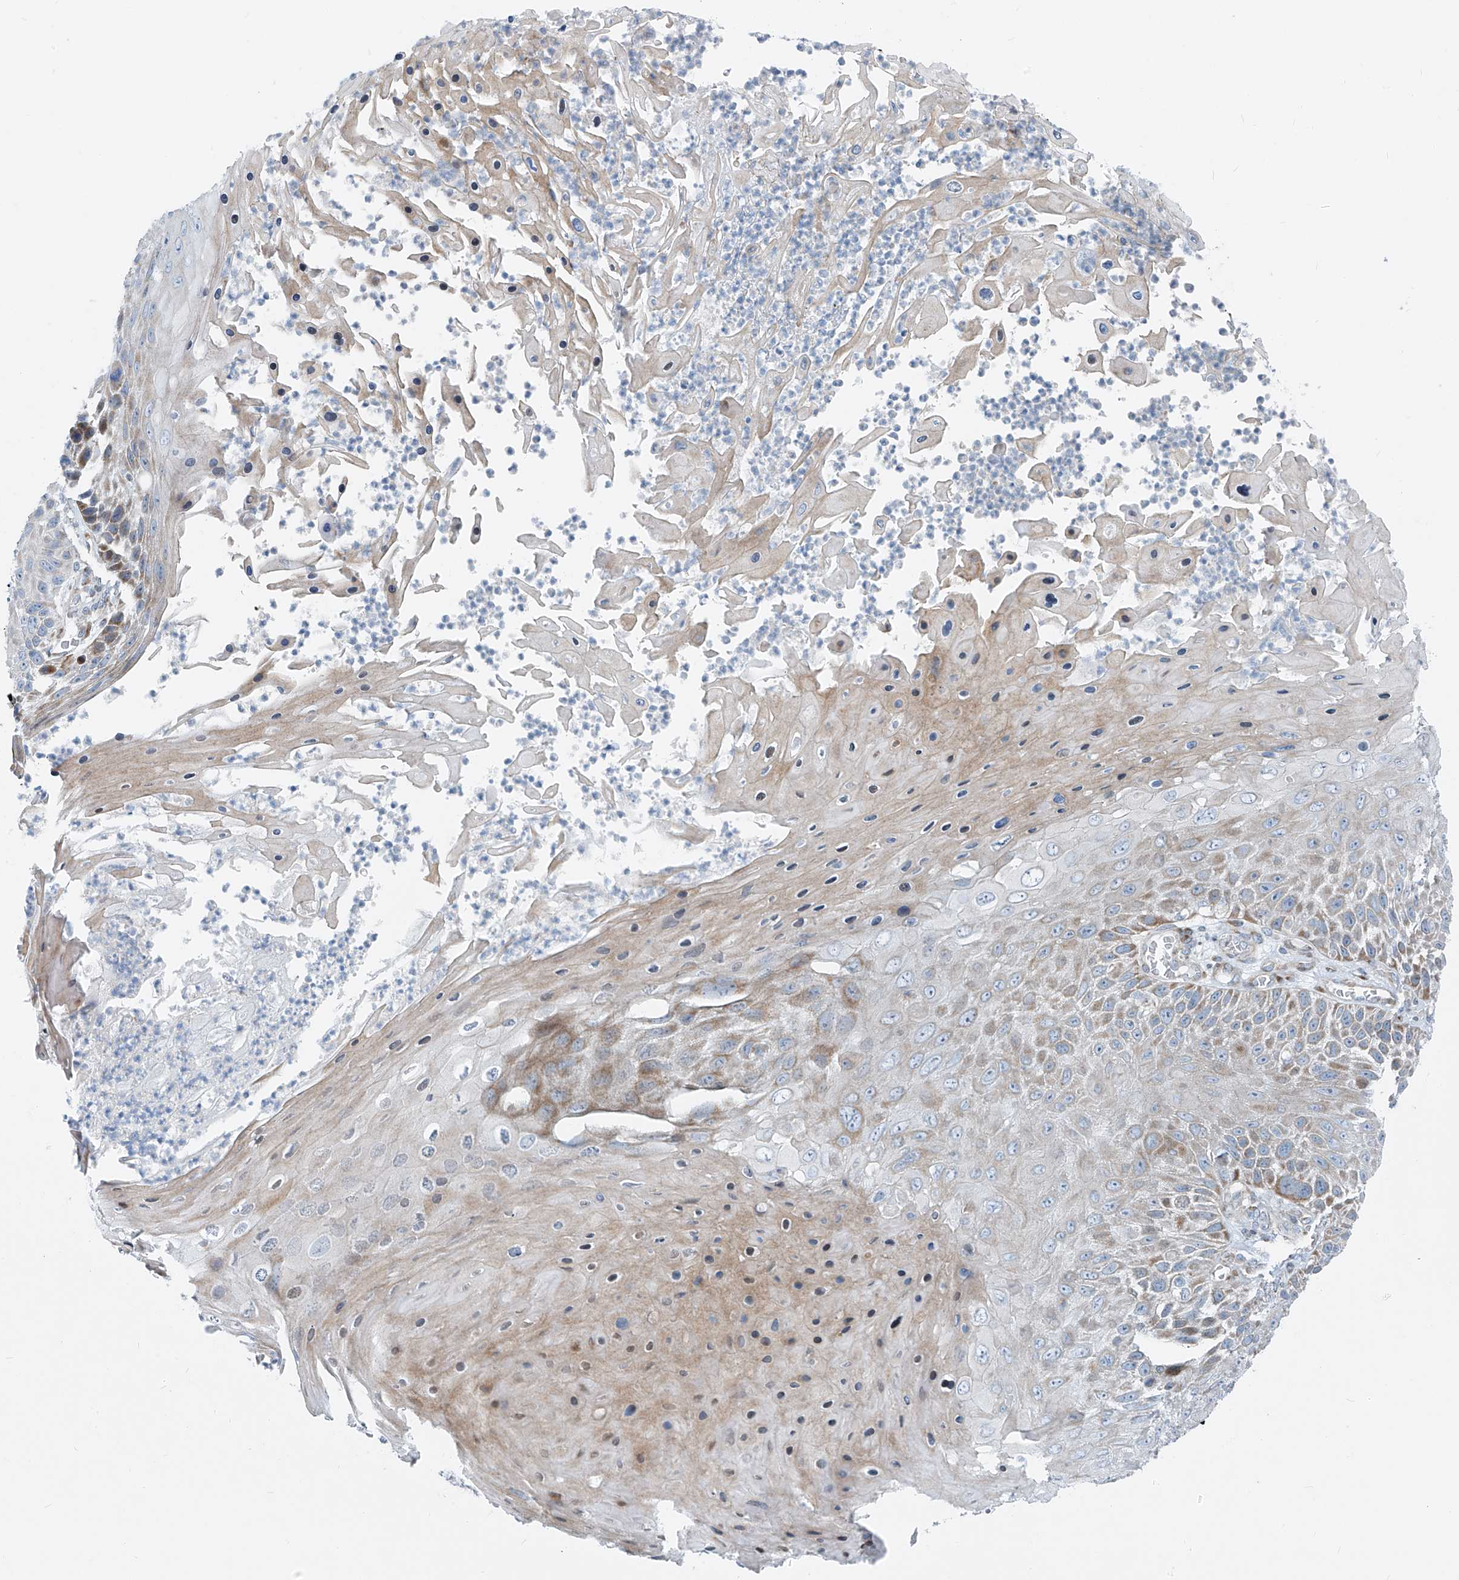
{"staining": {"intensity": "moderate", "quantity": "25%-75%", "location": "cytoplasmic/membranous"}, "tissue": "skin cancer", "cell_type": "Tumor cells", "image_type": "cancer", "snomed": [{"axis": "morphology", "description": "Squamous cell carcinoma, NOS"}, {"axis": "topography", "description": "Skin"}], "caption": "IHC (DAB) staining of squamous cell carcinoma (skin) displays moderate cytoplasmic/membranous protein staining in approximately 25%-75% of tumor cells. (DAB (3,3'-diaminobenzidine) IHC with brightfield microscopy, high magnification).", "gene": "HIC2", "patient": {"sex": "female", "age": 88}}